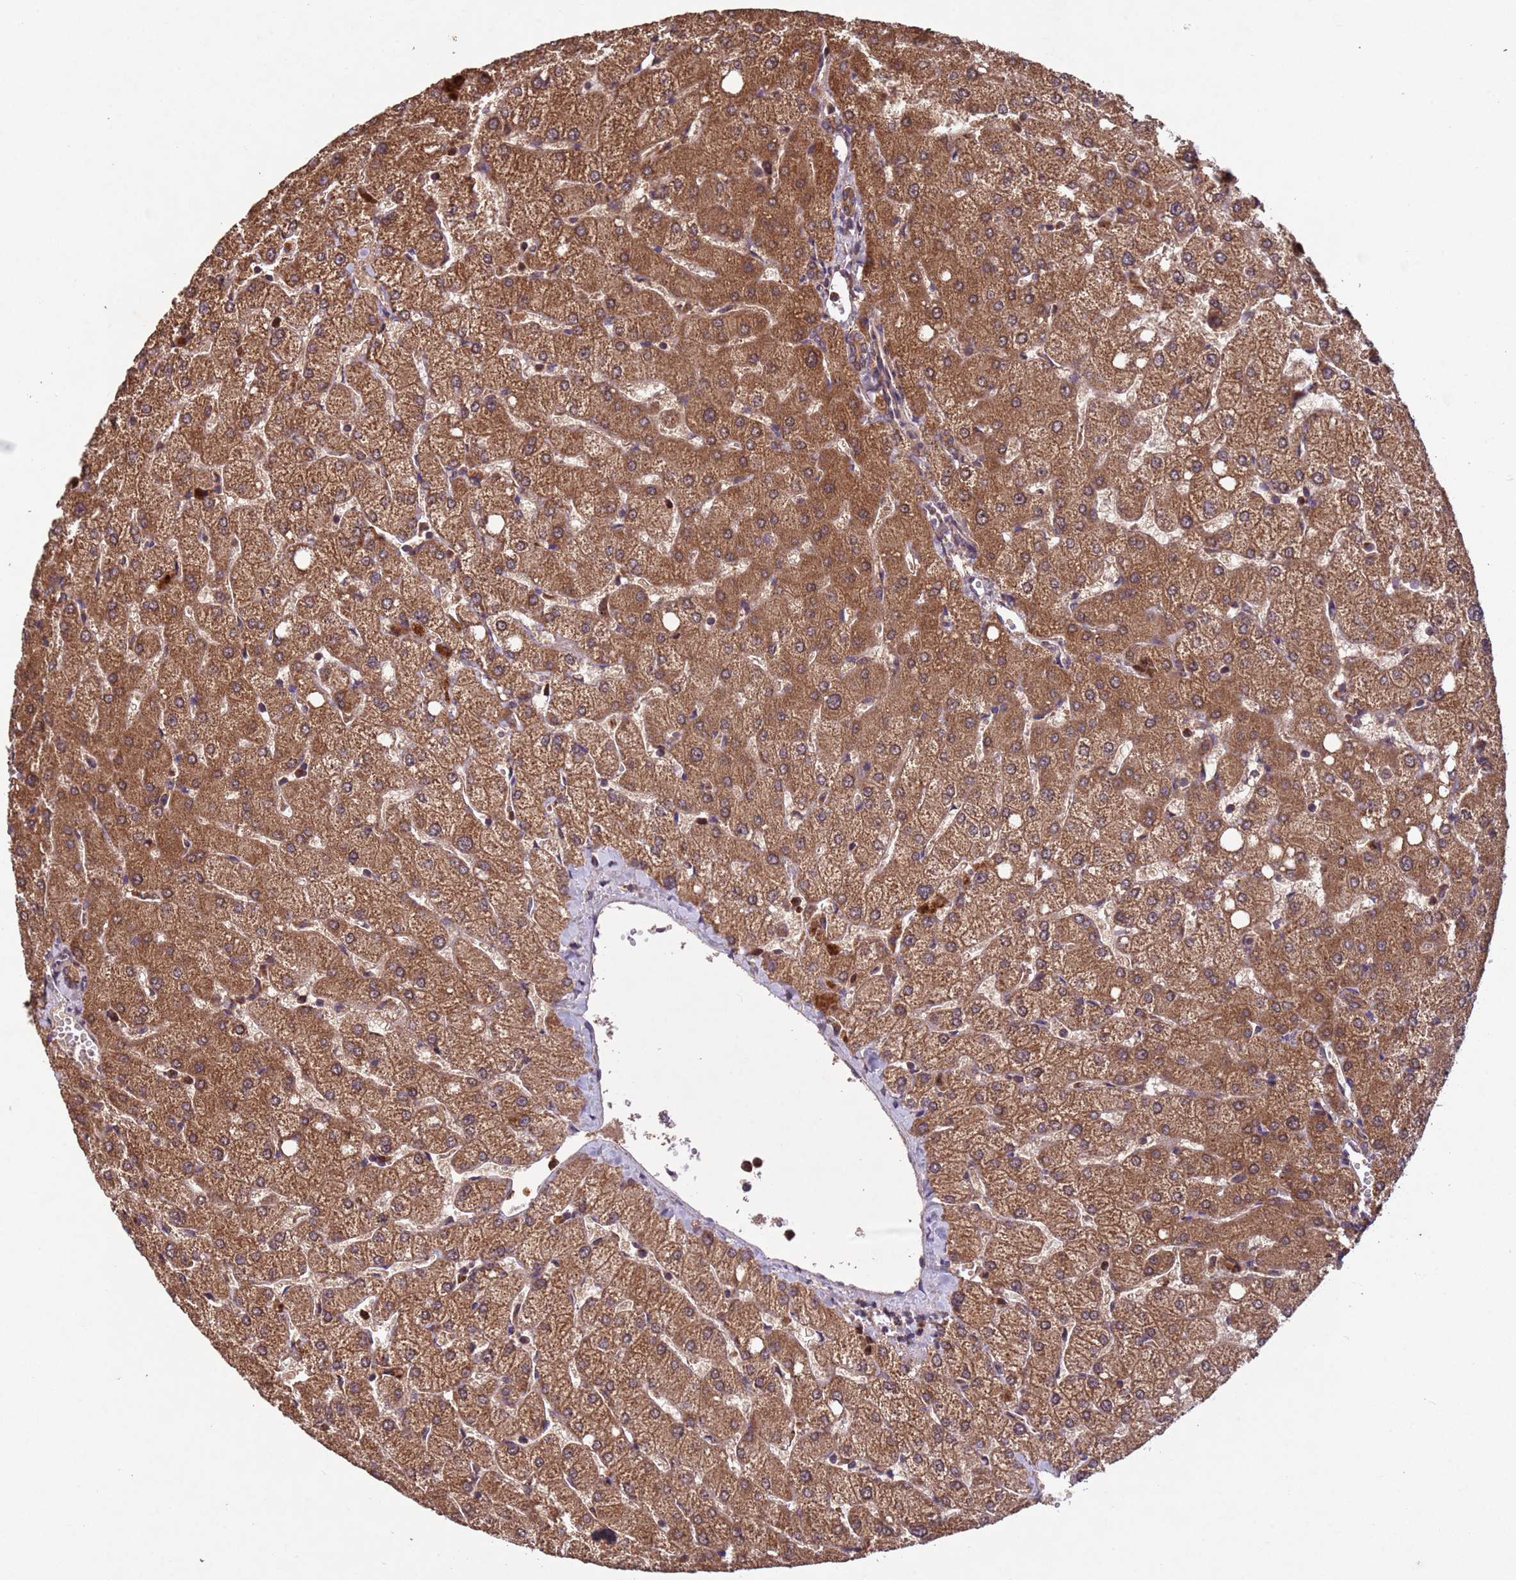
{"staining": {"intensity": "moderate", "quantity": ">75%", "location": "cytoplasmic/membranous"}, "tissue": "liver", "cell_type": "Cholangiocytes", "image_type": "normal", "snomed": [{"axis": "morphology", "description": "Normal tissue, NOS"}, {"axis": "topography", "description": "Liver"}], "caption": "Immunohistochemical staining of unremarkable human liver demonstrates moderate cytoplasmic/membranous protein staining in about >75% of cholangiocytes. (Stains: DAB in brown, nuclei in blue, Microscopy: brightfield microscopy at high magnification).", "gene": "FASTKD1", "patient": {"sex": "female", "age": 54}}